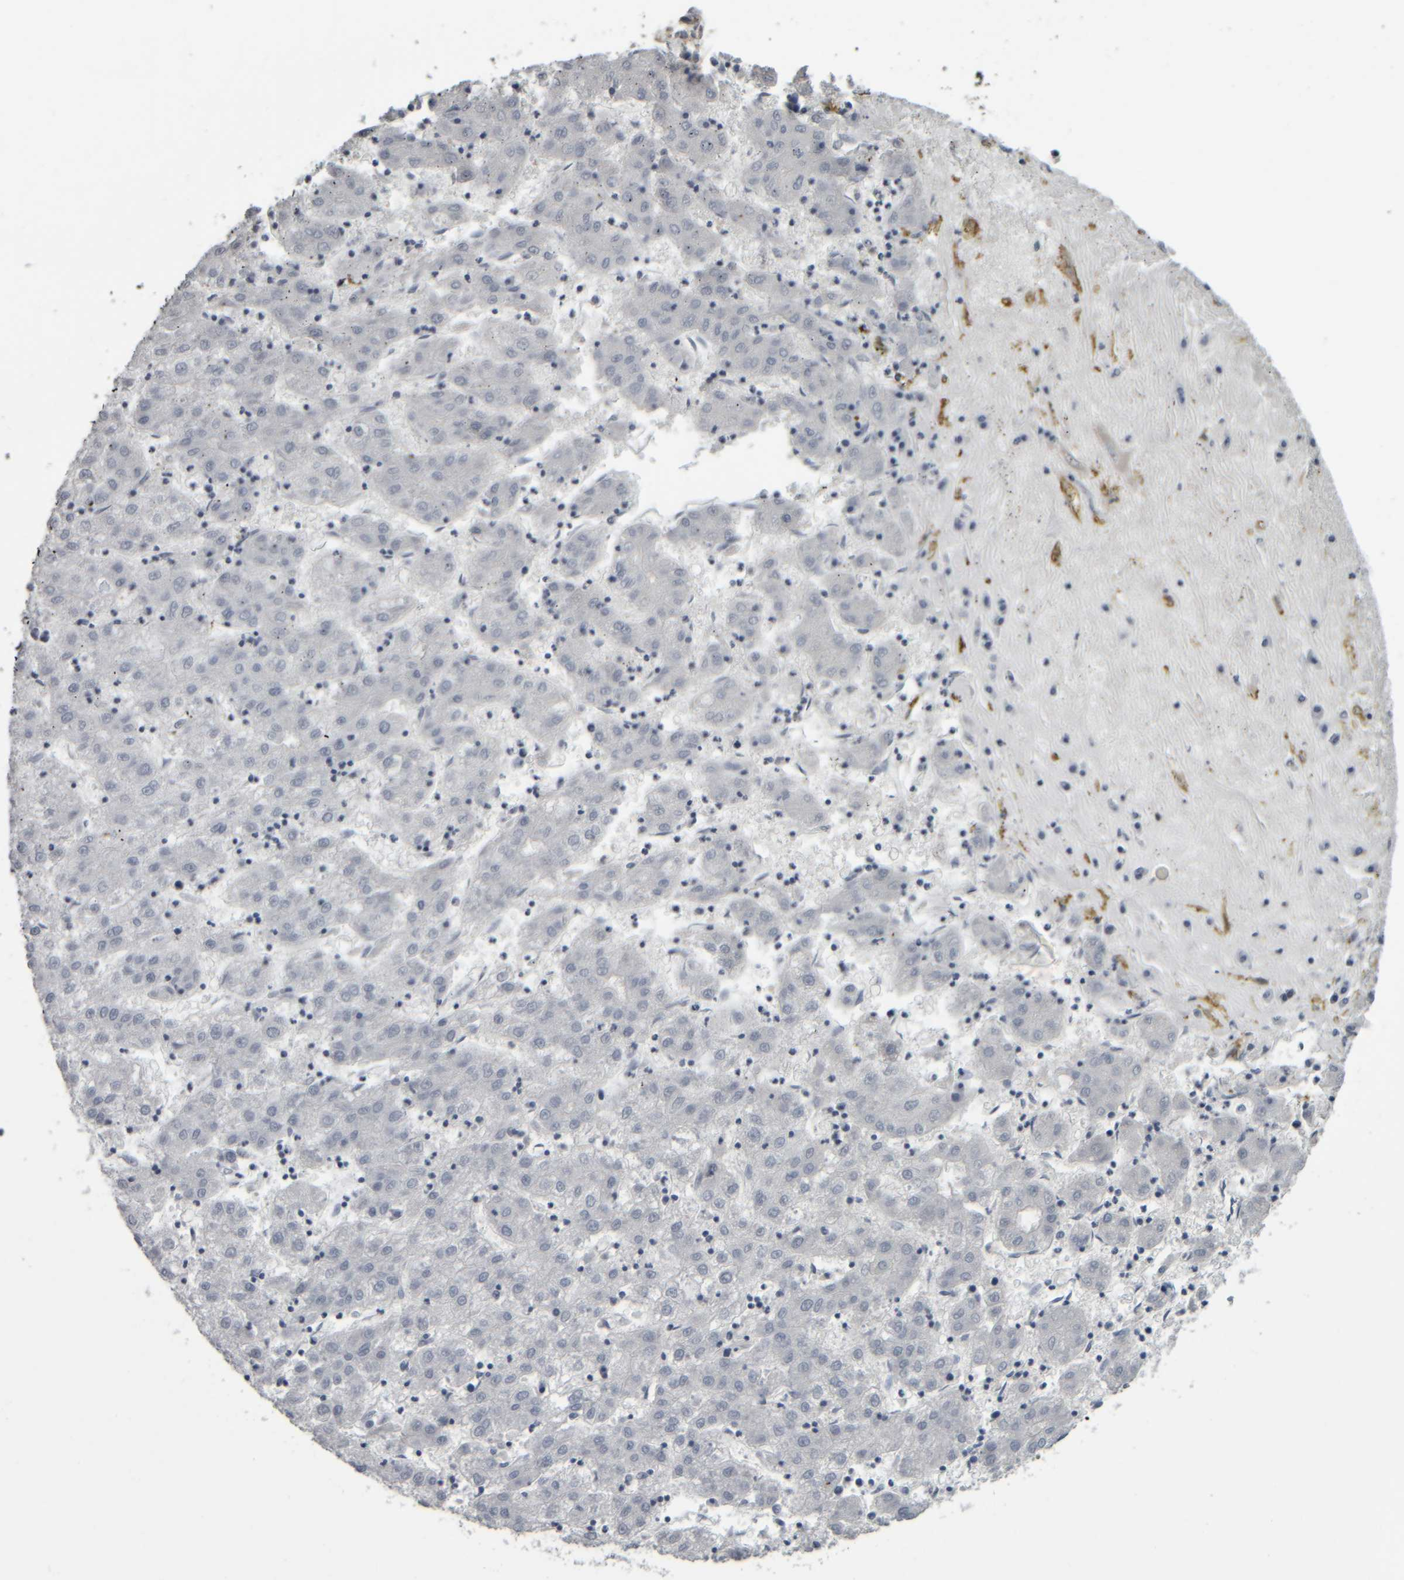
{"staining": {"intensity": "negative", "quantity": "none", "location": "none"}, "tissue": "liver cancer", "cell_type": "Tumor cells", "image_type": "cancer", "snomed": [{"axis": "morphology", "description": "Carcinoma, Hepatocellular, NOS"}, {"axis": "topography", "description": "Liver"}], "caption": "High power microscopy image of an immunohistochemistry micrograph of hepatocellular carcinoma (liver), revealing no significant positivity in tumor cells.", "gene": "CAVIN4", "patient": {"sex": "male", "age": 72}}